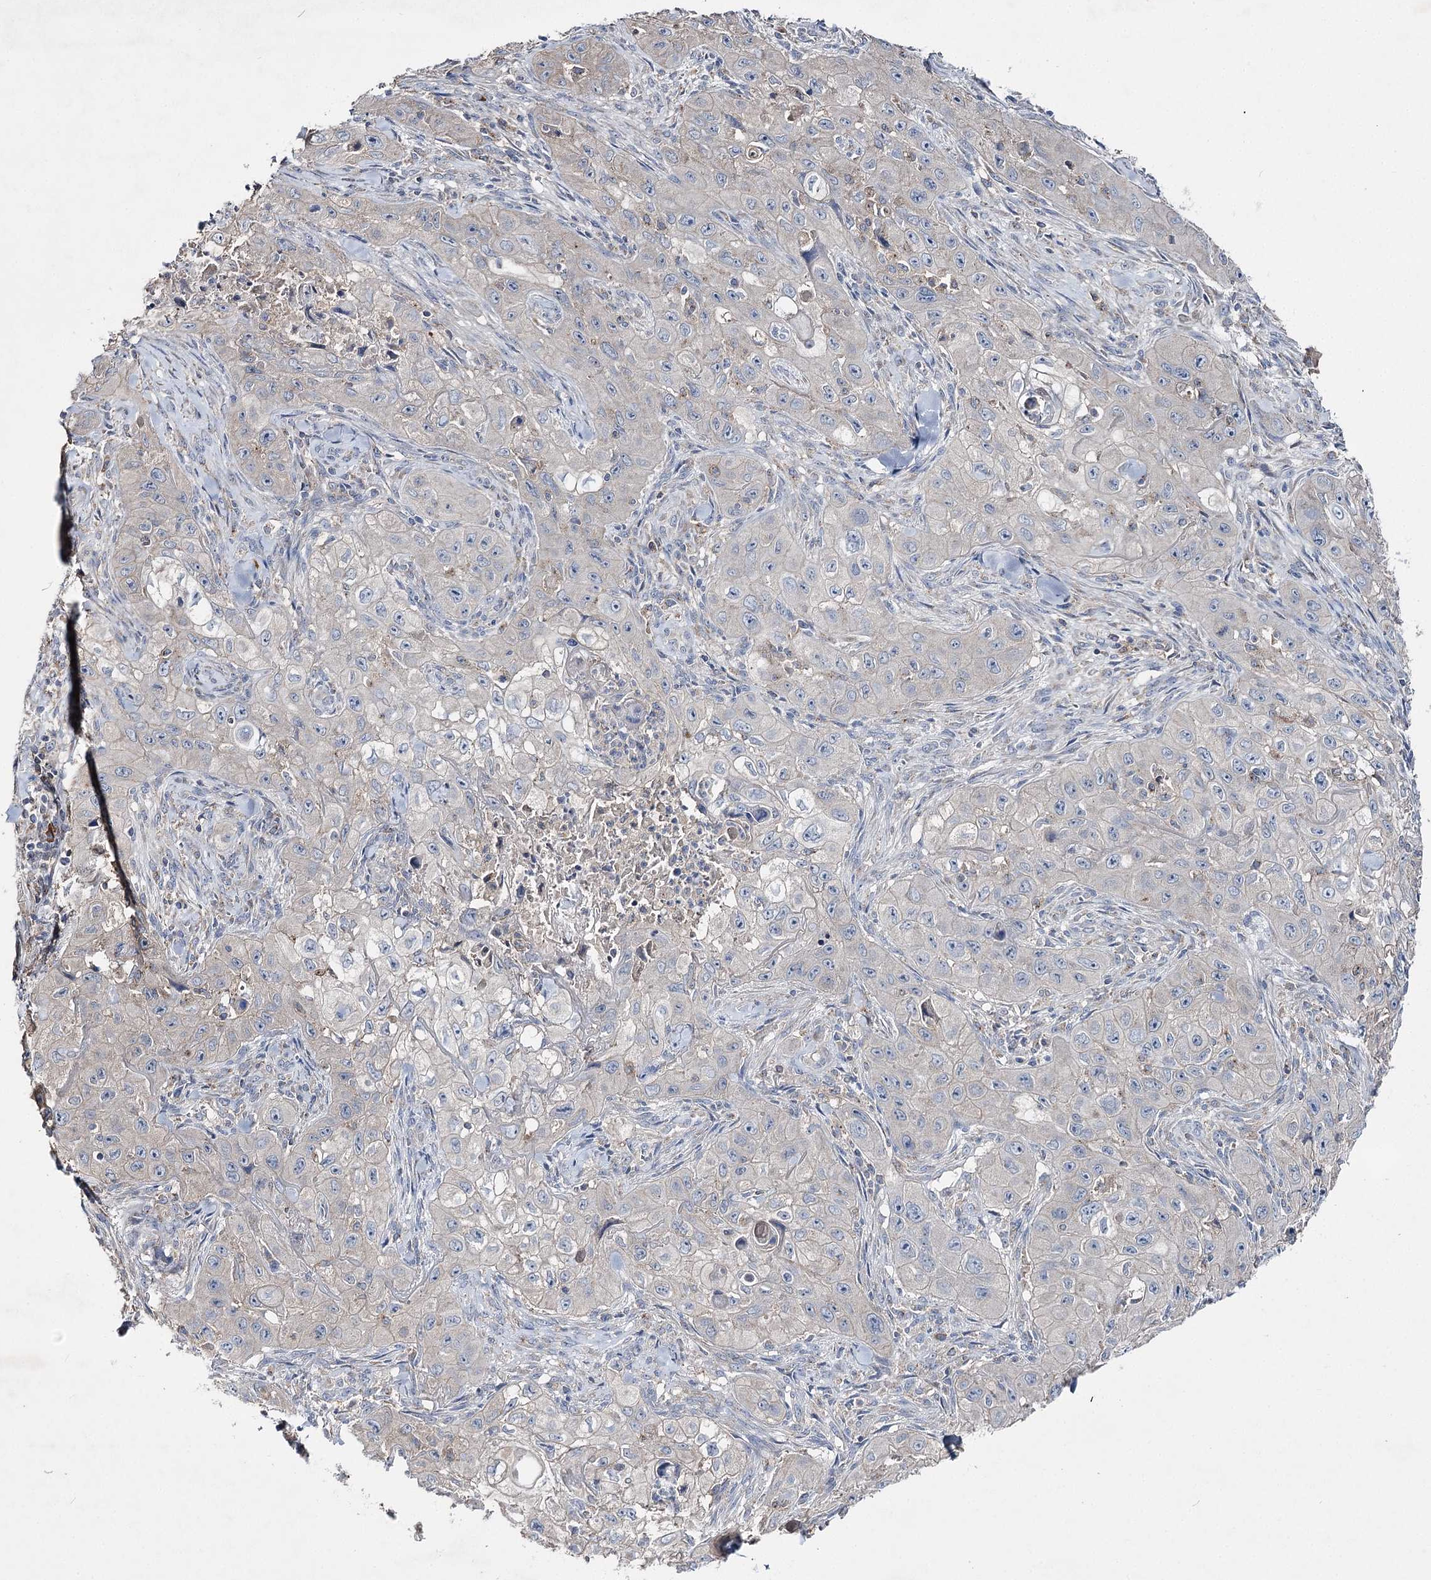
{"staining": {"intensity": "negative", "quantity": "none", "location": "none"}, "tissue": "skin cancer", "cell_type": "Tumor cells", "image_type": "cancer", "snomed": [{"axis": "morphology", "description": "Squamous cell carcinoma, NOS"}, {"axis": "topography", "description": "Skin"}, {"axis": "topography", "description": "Subcutis"}], "caption": "This is an immunohistochemistry photomicrograph of skin cancer. There is no positivity in tumor cells.", "gene": "IL1RAP", "patient": {"sex": "male", "age": 73}}